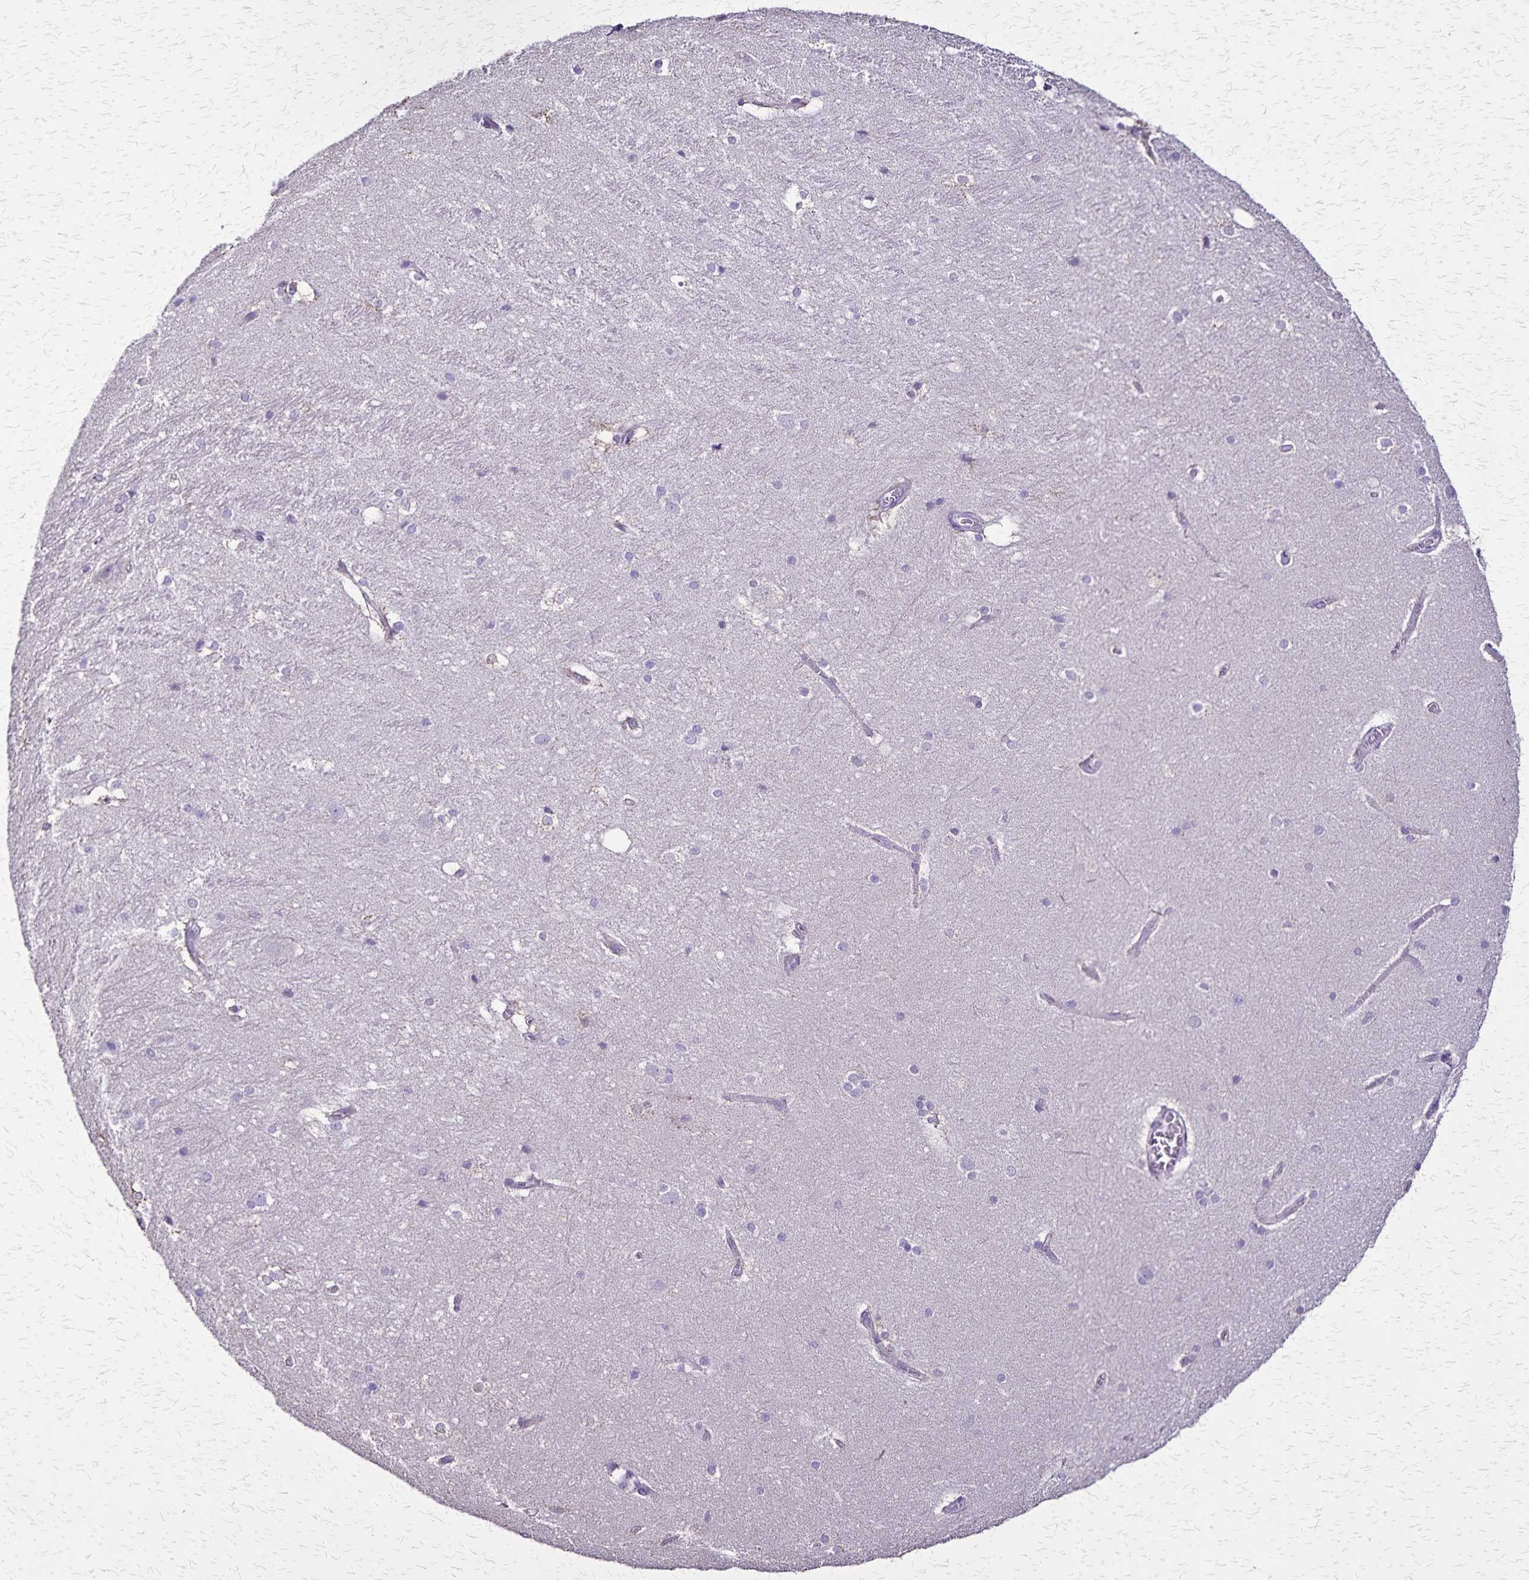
{"staining": {"intensity": "negative", "quantity": "none", "location": "none"}, "tissue": "hippocampus", "cell_type": "Glial cells", "image_type": "normal", "snomed": [{"axis": "morphology", "description": "Normal tissue, NOS"}, {"axis": "topography", "description": "Cerebral cortex"}, {"axis": "topography", "description": "Hippocampus"}], "caption": "The immunohistochemistry (IHC) image has no significant expression in glial cells of hippocampus. The staining is performed using DAB brown chromogen with nuclei counter-stained in using hematoxylin.", "gene": "ULBP3", "patient": {"sex": "female", "age": 19}}